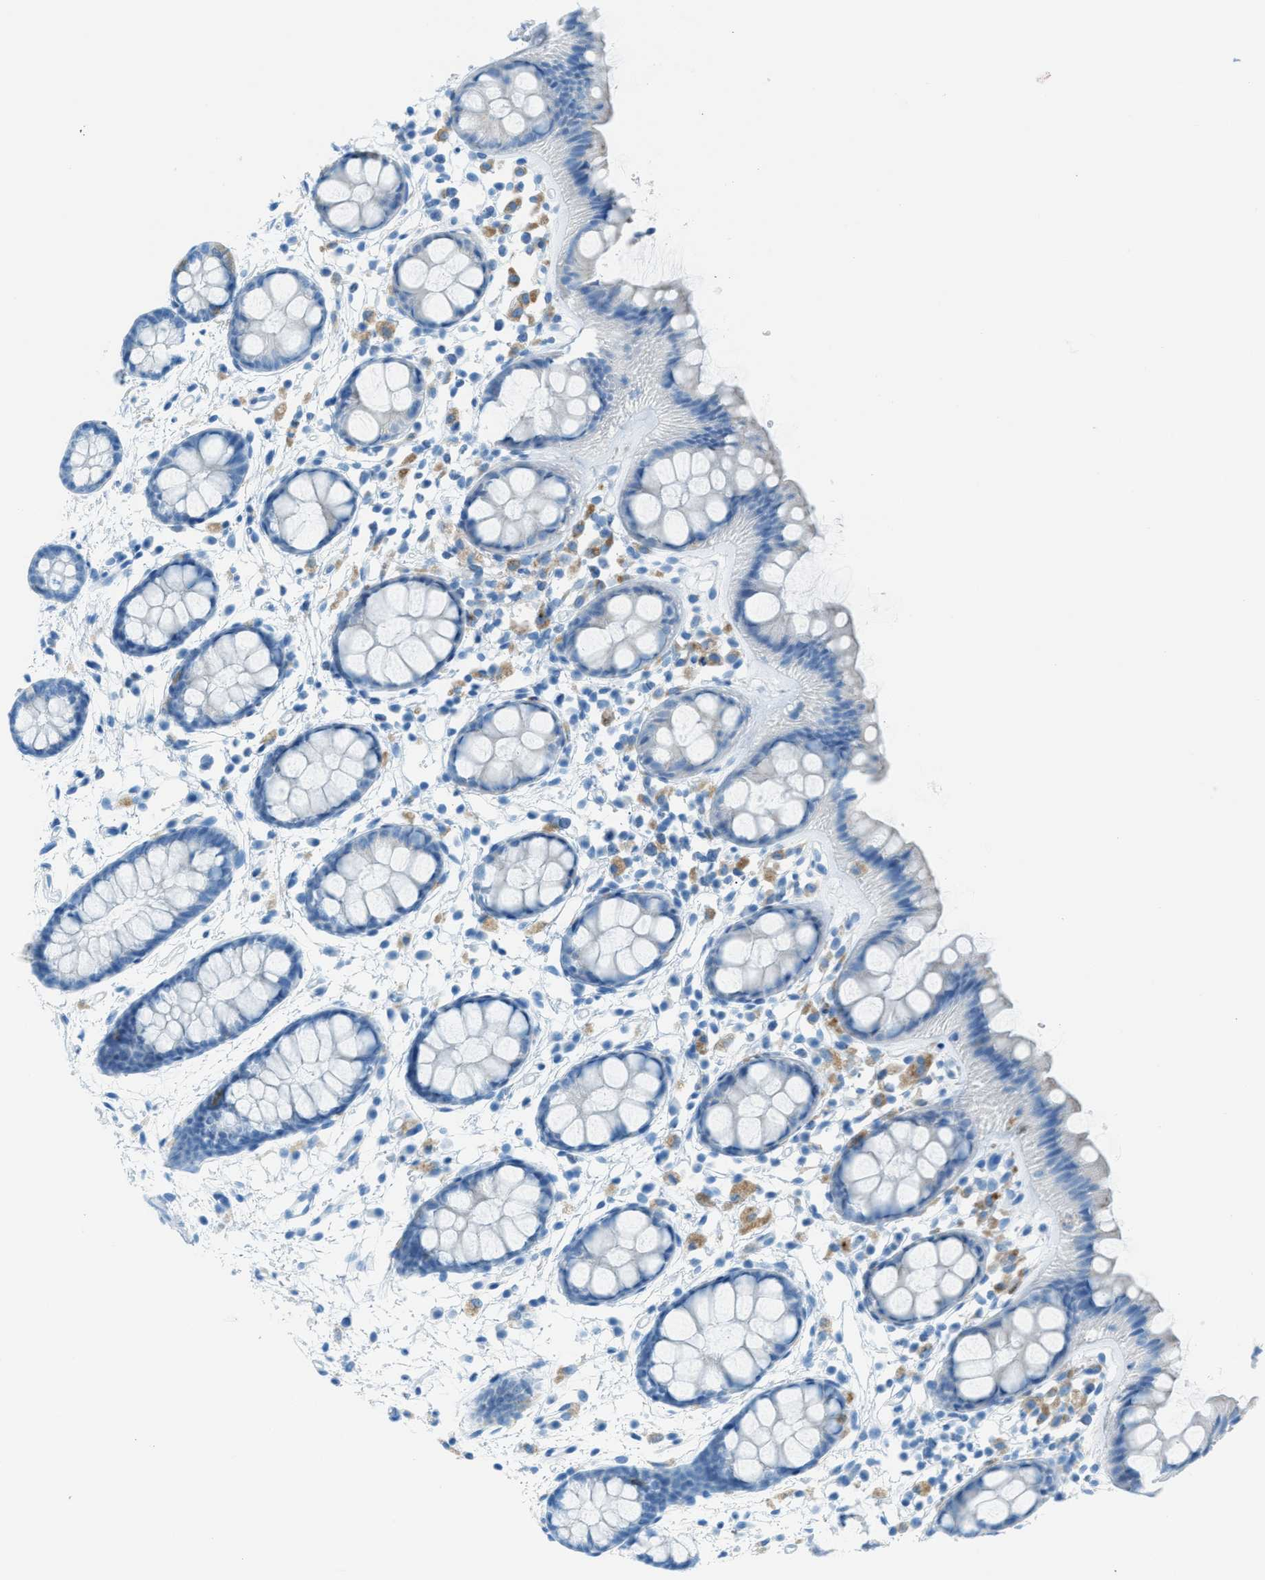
{"staining": {"intensity": "negative", "quantity": "none", "location": "none"}, "tissue": "rectum", "cell_type": "Glandular cells", "image_type": "normal", "snomed": [{"axis": "morphology", "description": "Normal tissue, NOS"}, {"axis": "topography", "description": "Rectum"}], "caption": "Immunohistochemical staining of benign rectum displays no significant staining in glandular cells.", "gene": "C21orf62", "patient": {"sex": "female", "age": 66}}